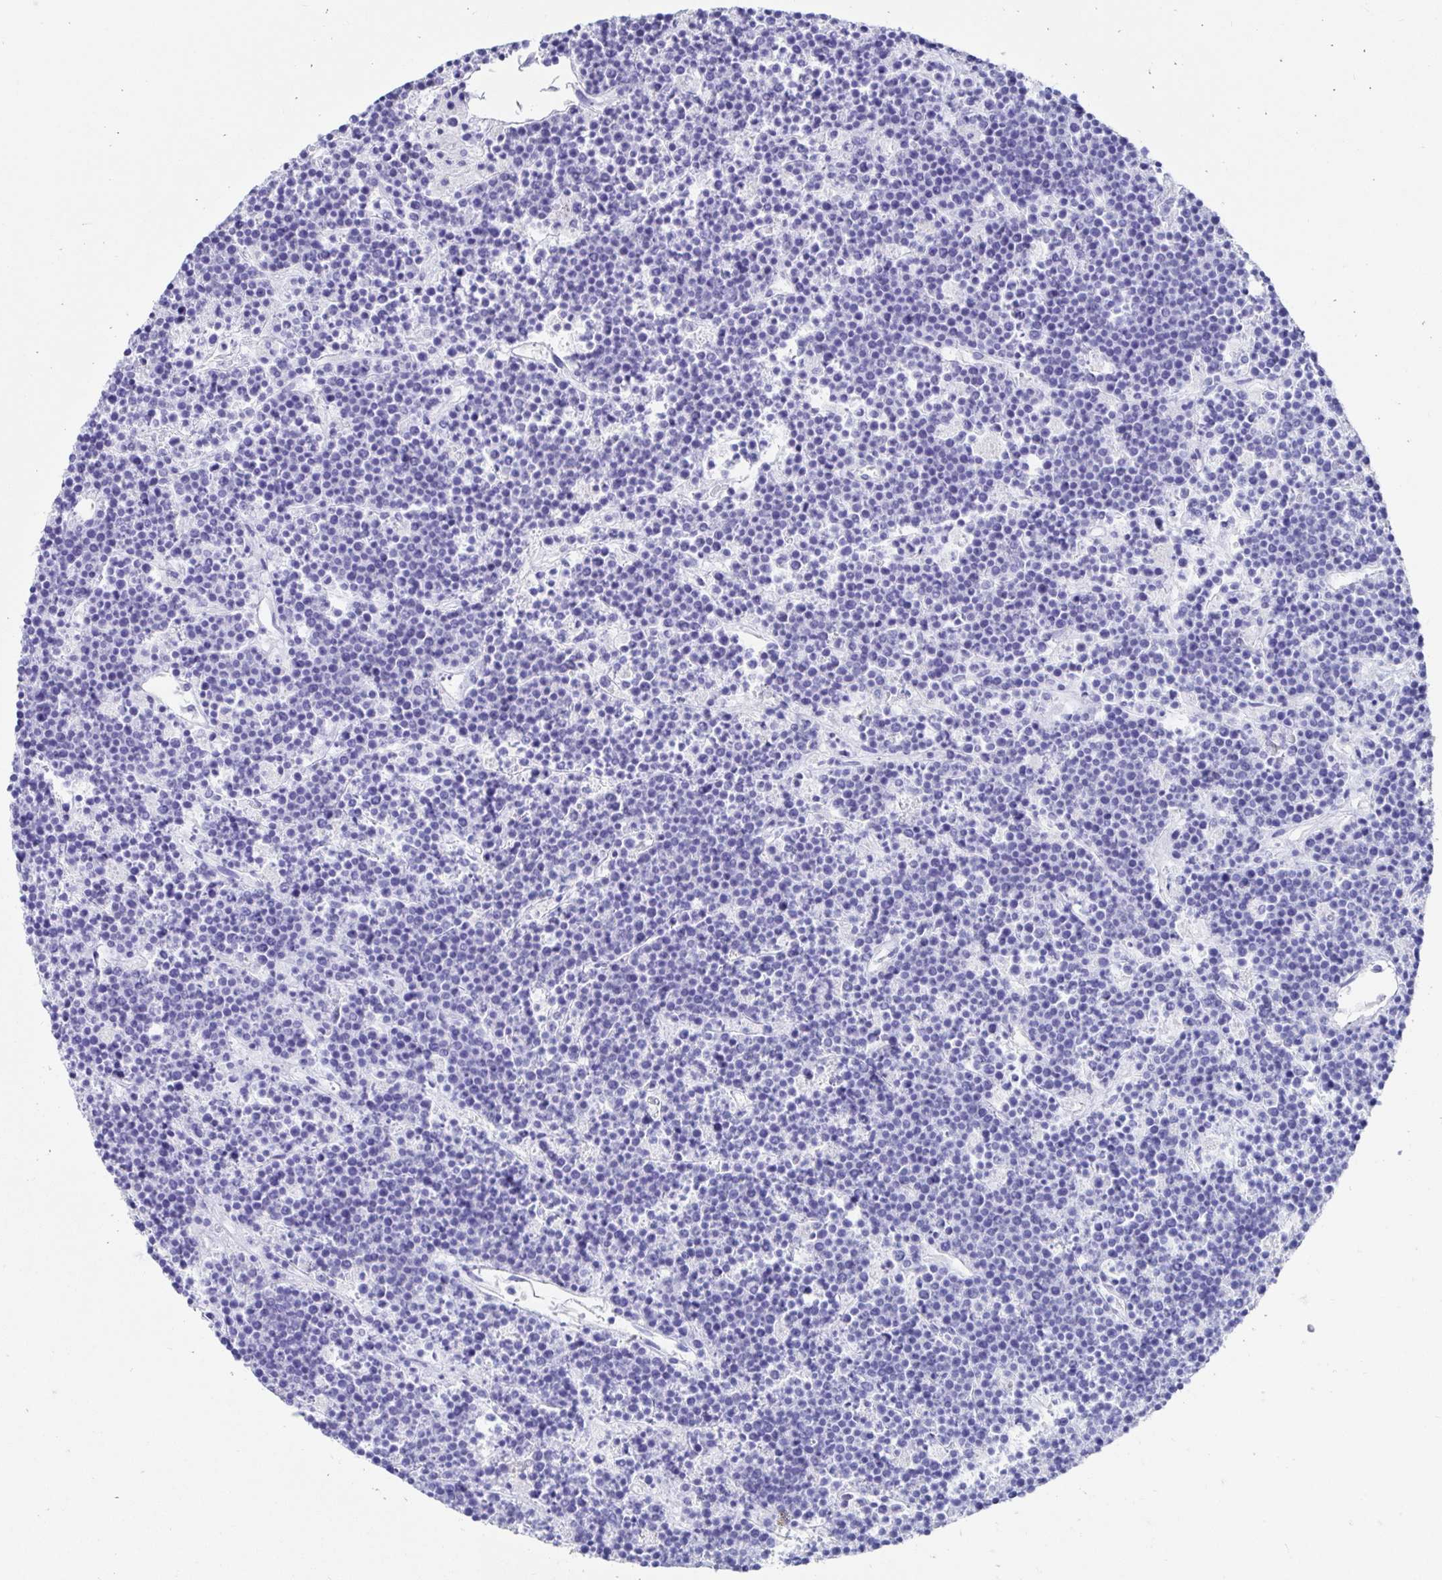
{"staining": {"intensity": "negative", "quantity": "none", "location": "none"}, "tissue": "lymphoma", "cell_type": "Tumor cells", "image_type": "cancer", "snomed": [{"axis": "morphology", "description": "Malignant lymphoma, non-Hodgkin's type, High grade"}, {"axis": "topography", "description": "Ovary"}], "caption": "This is an IHC photomicrograph of lymphoma. There is no expression in tumor cells.", "gene": "CA9", "patient": {"sex": "female", "age": 56}}